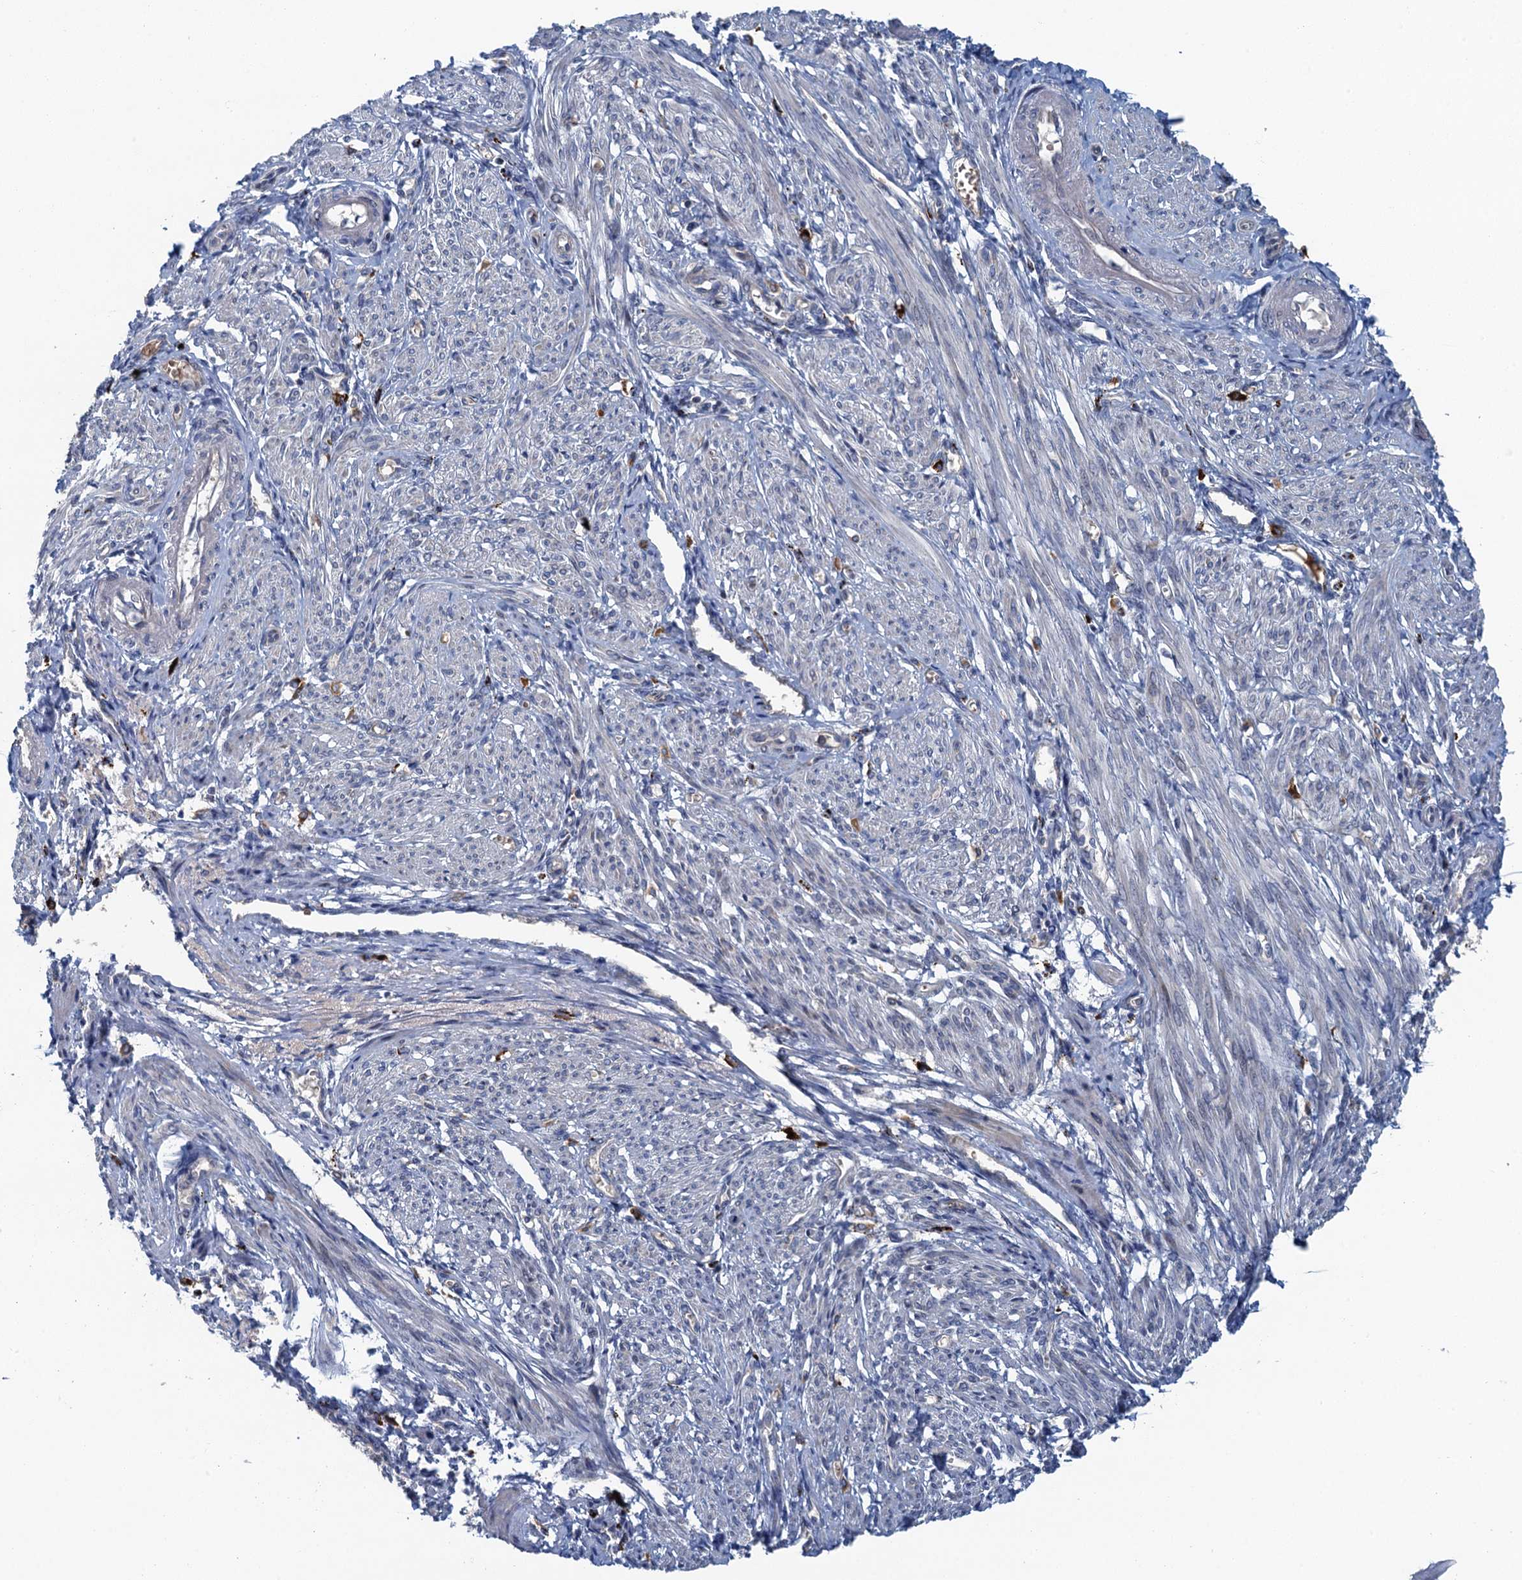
{"staining": {"intensity": "negative", "quantity": "none", "location": "none"}, "tissue": "smooth muscle", "cell_type": "Smooth muscle cells", "image_type": "normal", "snomed": [{"axis": "morphology", "description": "Normal tissue, NOS"}, {"axis": "topography", "description": "Smooth muscle"}], "caption": "The image shows no significant positivity in smooth muscle cells of smooth muscle.", "gene": "KBTBD8", "patient": {"sex": "female", "age": 39}}